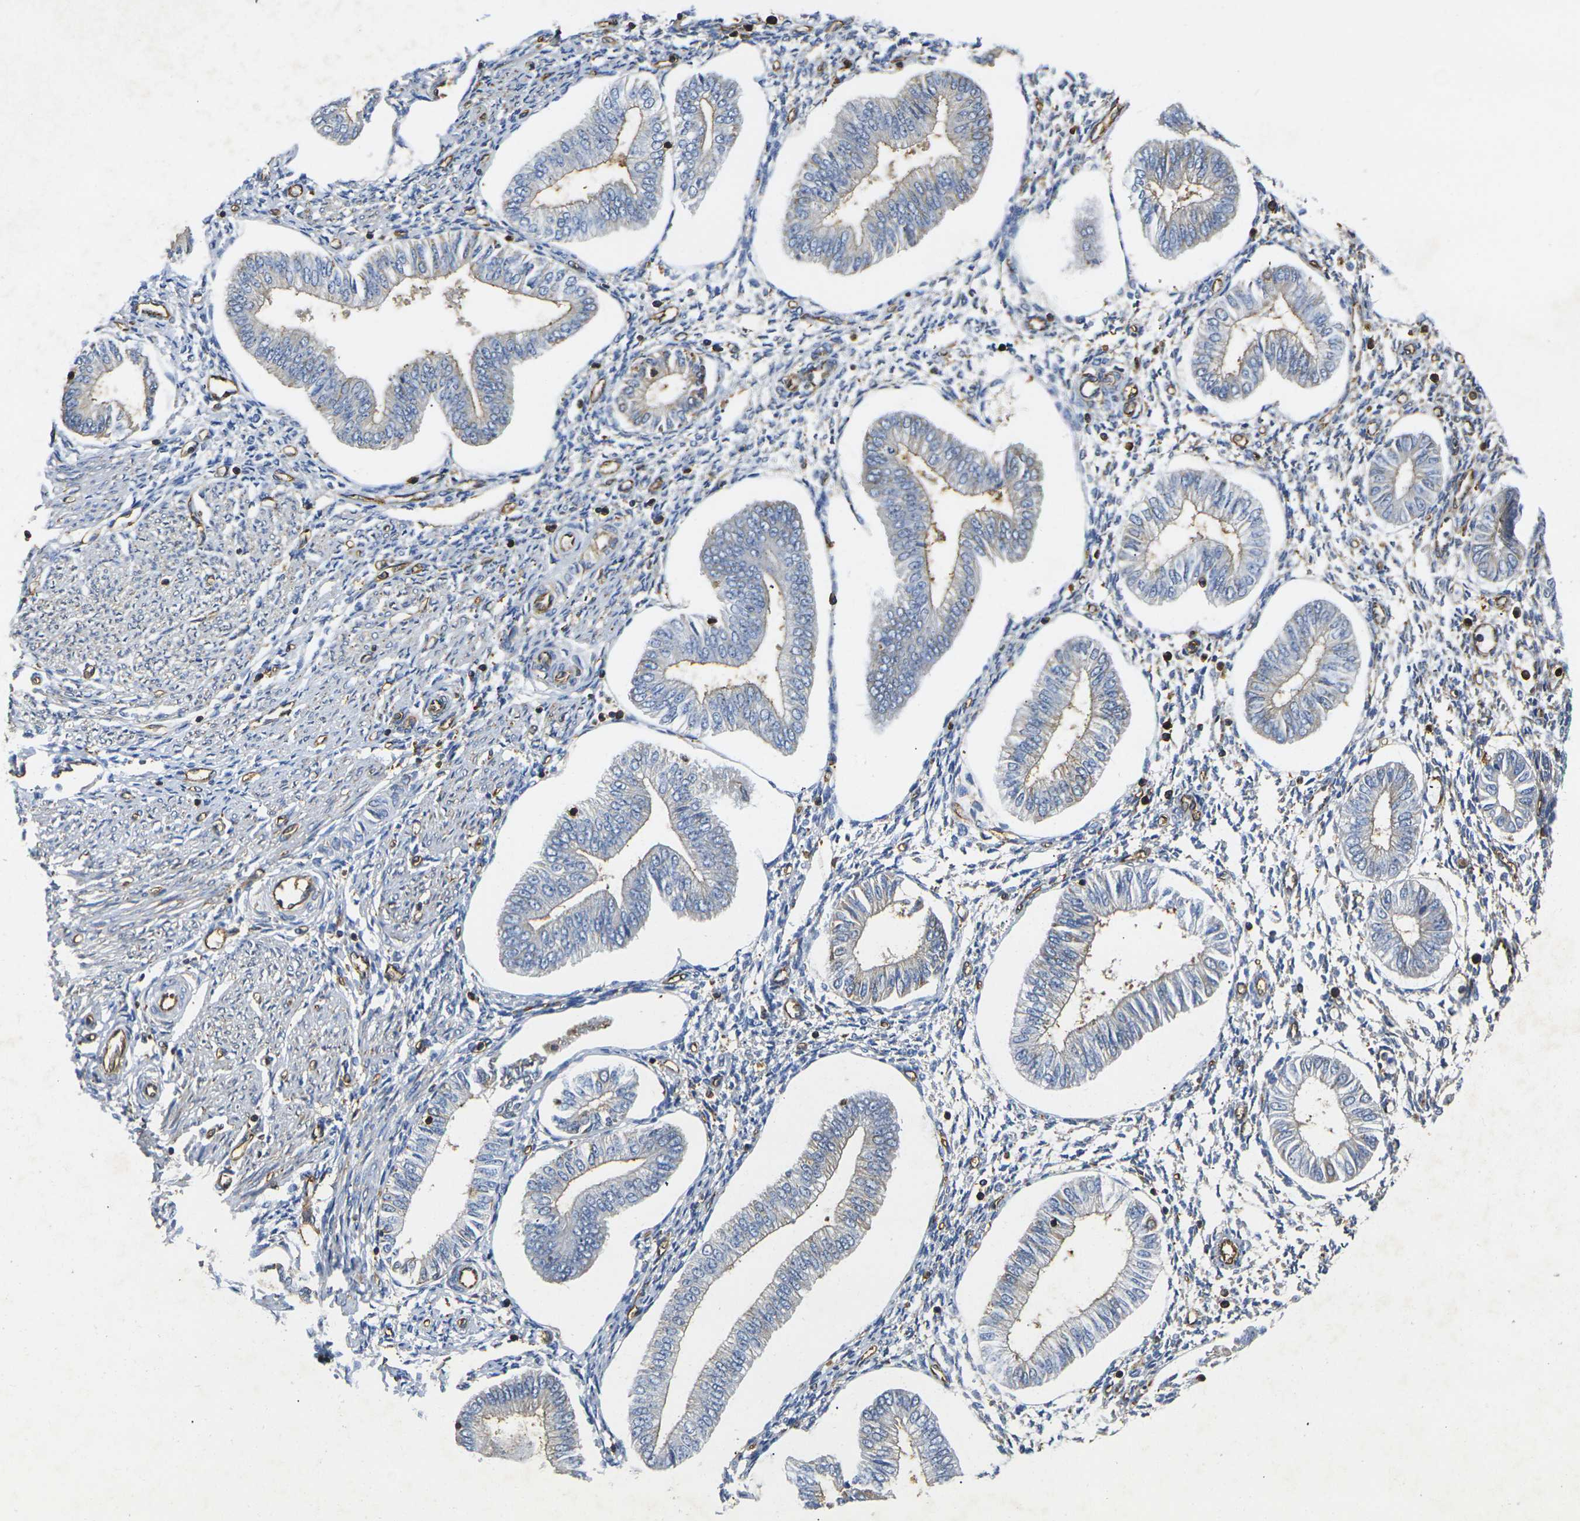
{"staining": {"intensity": "negative", "quantity": "none", "location": "none"}, "tissue": "endometrium", "cell_type": "Cells in endometrial stroma", "image_type": "normal", "snomed": [{"axis": "morphology", "description": "Normal tissue, NOS"}, {"axis": "topography", "description": "Endometrium"}], "caption": "Protein analysis of unremarkable endometrium reveals no significant expression in cells in endometrial stroma.", "gene": "FAM110D", "patient": {"sex": "female", "age": 50}}